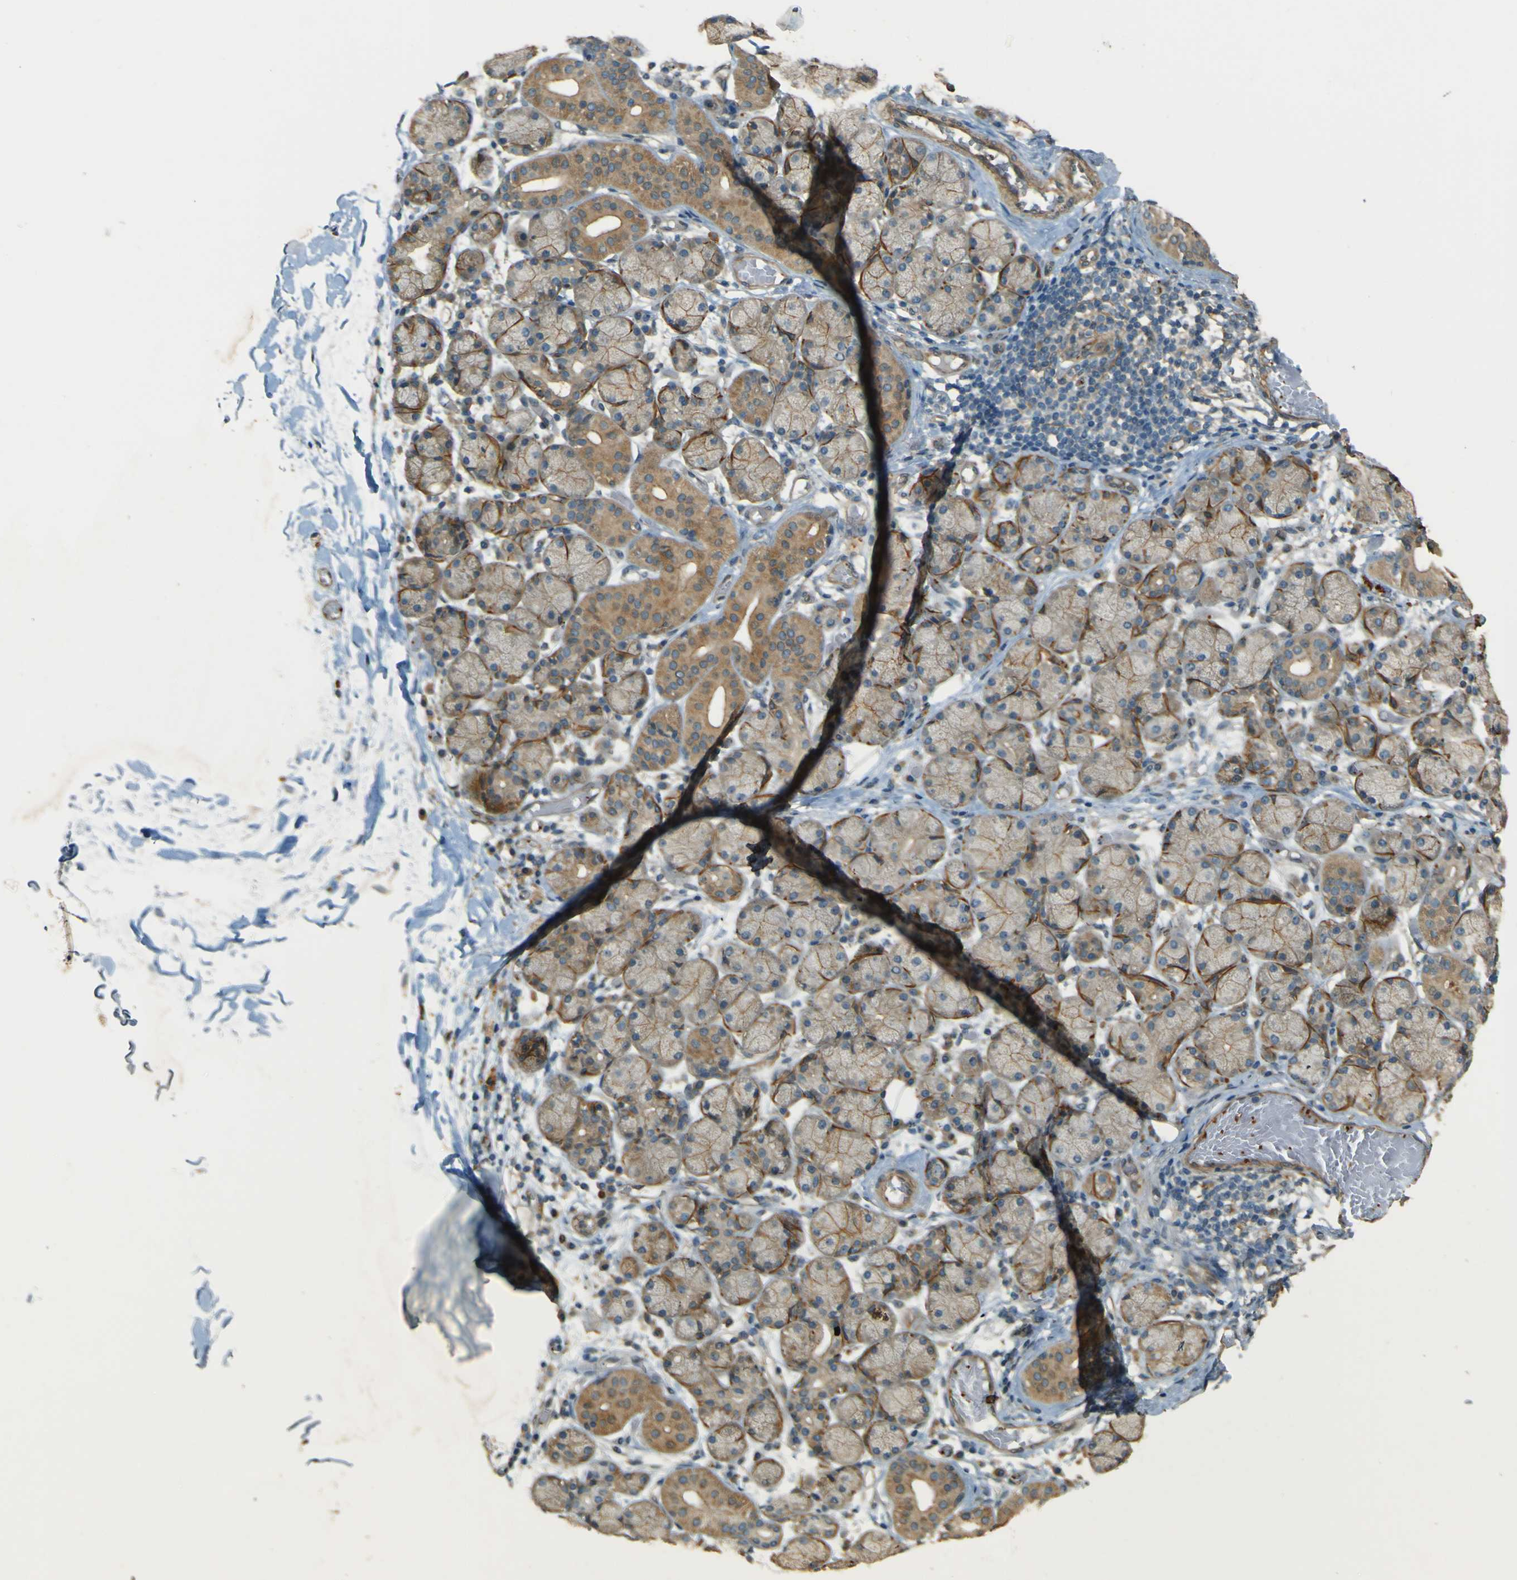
{"staining": {"intensity": "moderate", "quantity": "25%-75%", "location": "cytoplasmic/membranous"}, "tissue": "salivary gland", "cell_type": "Glandular cells", "image_type": "normal", "snomed": [{"axis": "morphology", "description": "Normal tissue, NOS"}, {"axis": "topography", "description": "Salivary gland"}], "caption": "DAB (3,3'-diaminobenzidine) immunohistochemical staining of unremarkable human salivary gland shows moderate cytoplasmic/membranous protein expression in approximately 25%-75% of glandular cells.", "gene": "NEXN", "patient": {"sex": "female", "age": 24}}